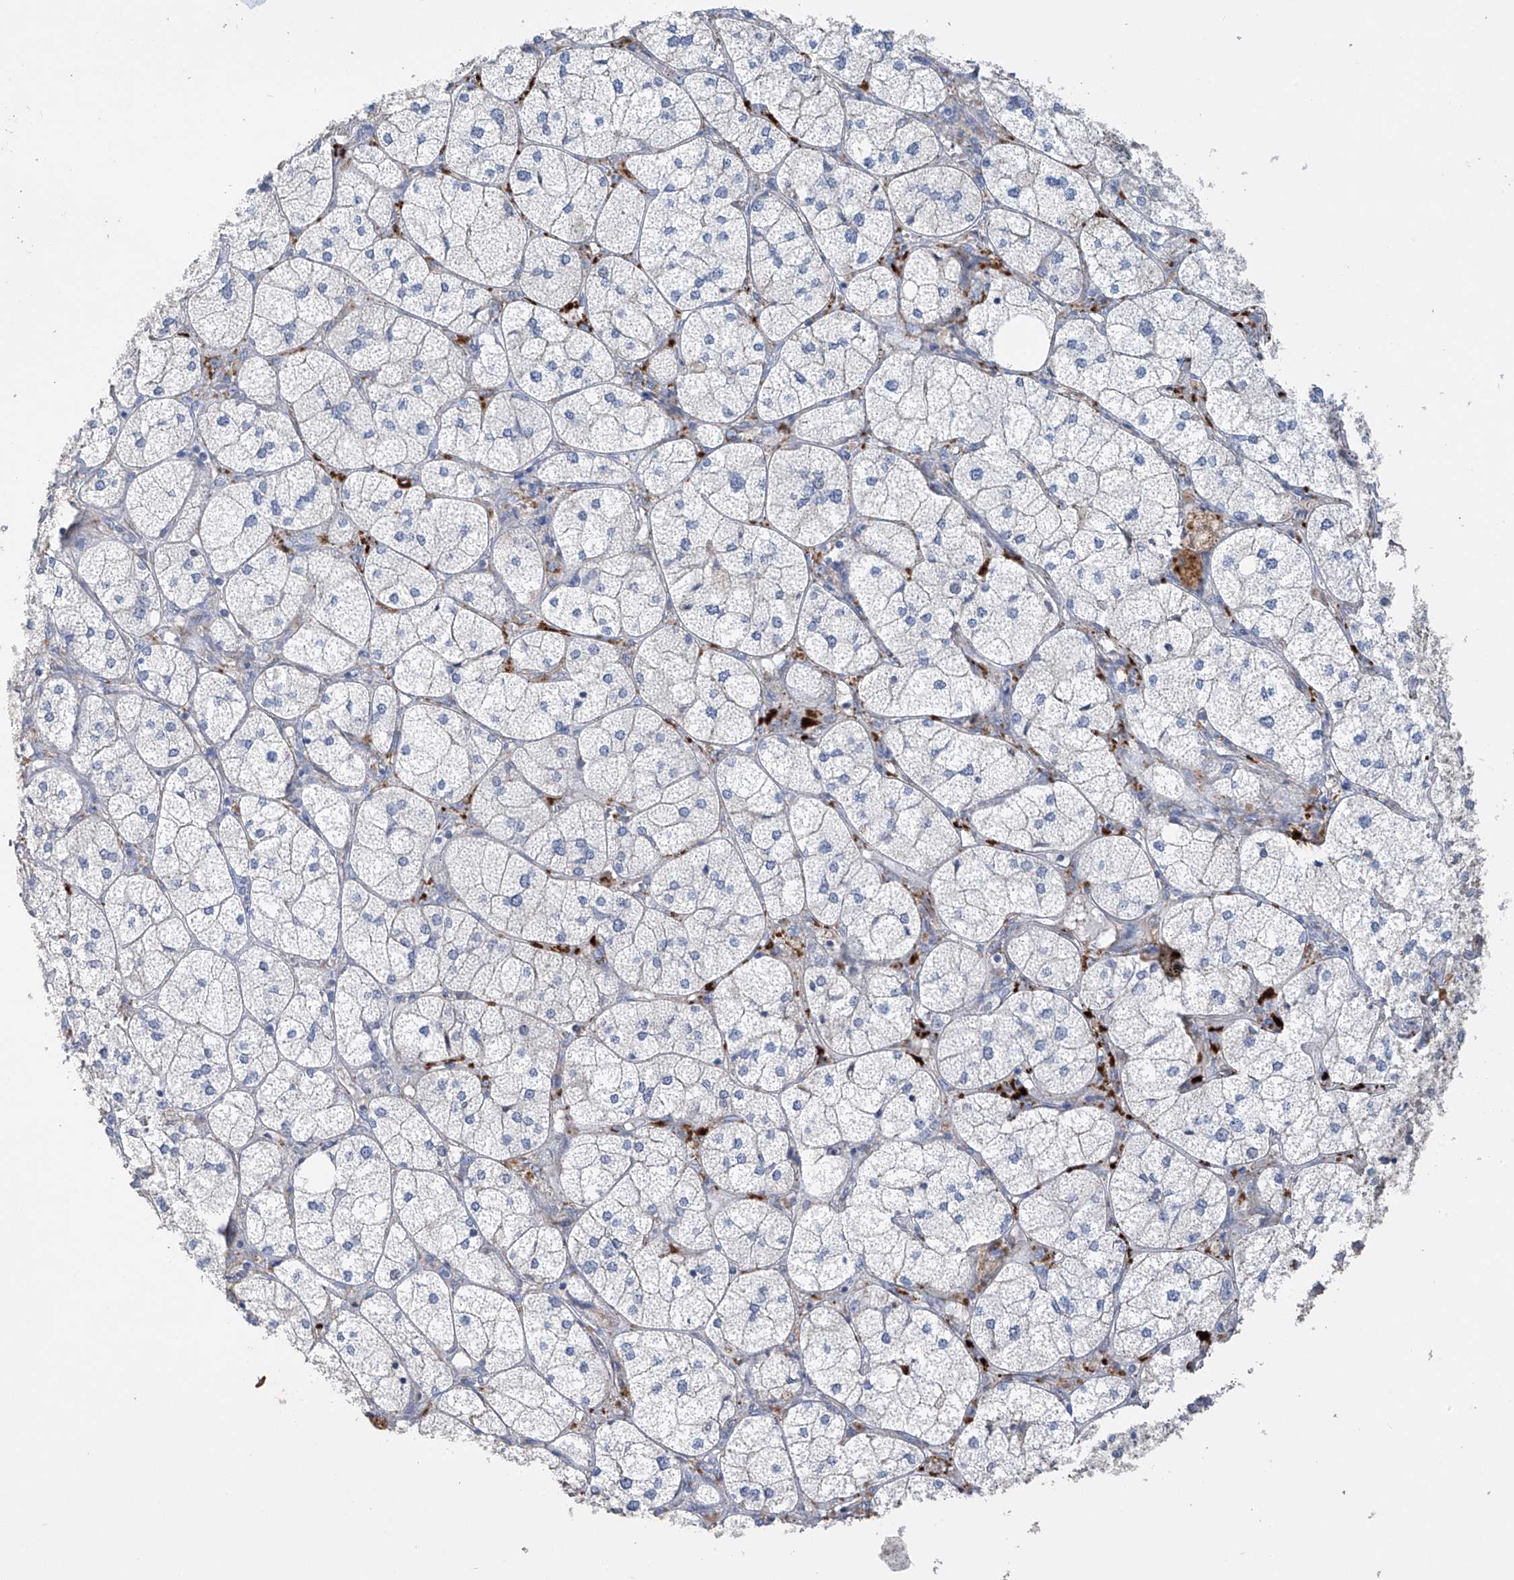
{"staining": {"intensity": "strong", "quantity": "<25%", "location": "cytoplasmic/membranous"}, "tissue": "adrenal gland", "cell_type": "Glandular cells", "image_type": "normal", "snomed": [{"axis": "morphology", "description": "Normal tissue, NOS"}, {"axis": "topography", "description": "Adrenal gland"}], "caption": "Protein positivity by immunohistochemistry (IHC) exhibits strong cytoplasmic/membranous expression in approximately <25% of glandular cells in normal adrenal gland. (brown staining indicates protein expression, while blue staining denotes nuclei).", "gene": "PRSS12", "patient": {"sex": "female", "age": 61}}